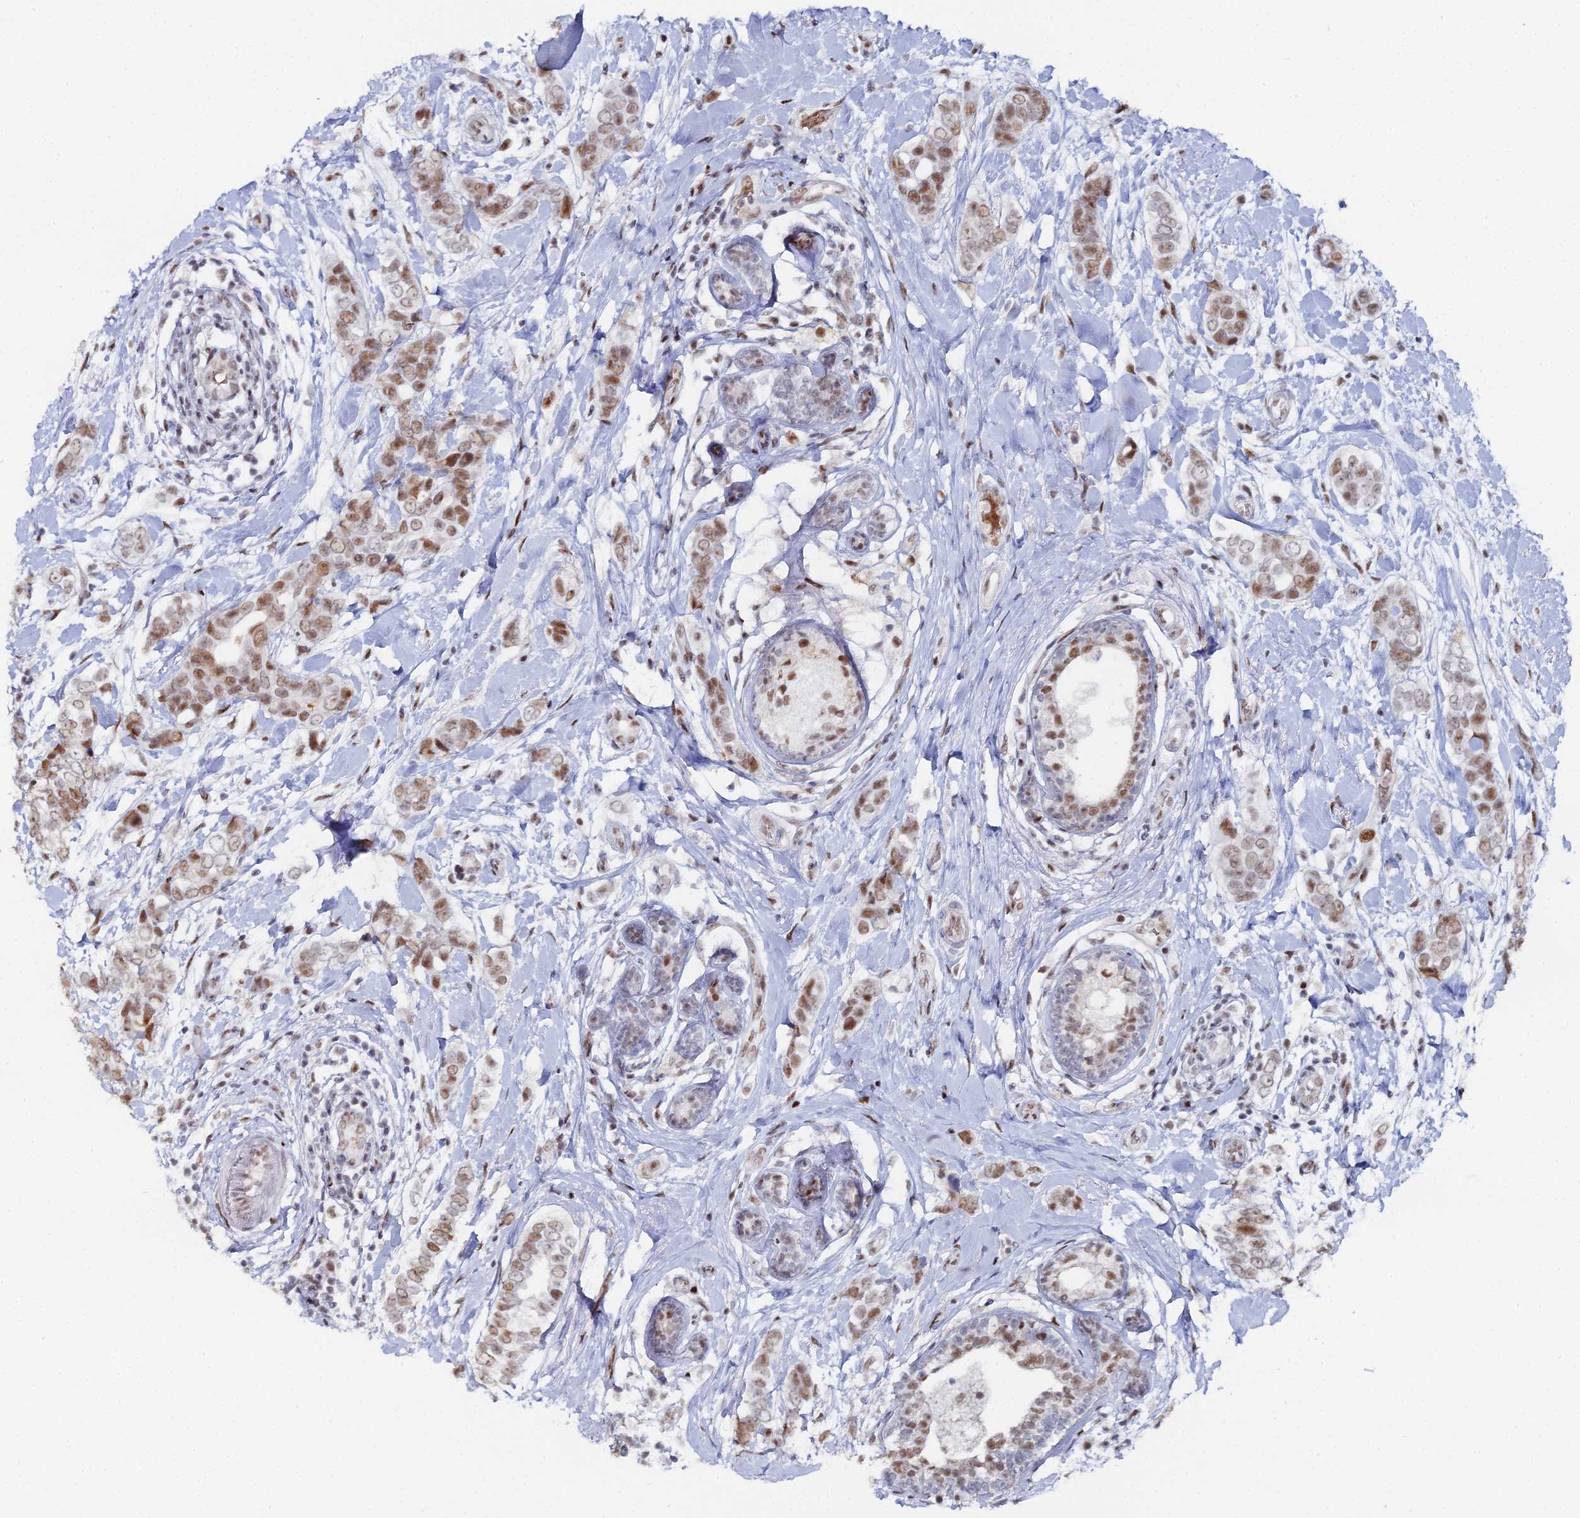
{"staining": {"intensity": "moderate", "quantity": ">75%", "location": "nuclear"}, "tissue": "breast cancer", "cell_type": "Tumor cells", "image_type": "cancer", "snomed": [{"axis": "morphology", "description": "Lobular carcinoma"}, {"axis": "topography", "description": "Breast"}], "caption": "Protein staining by immunohistochemistry reveals moderate nuclear positivity in approximately >75% of tumor cells in lobular carcinoma (breast). The staining was performed using DAB to visualize the protein expression in brown, while the nuclei were stained in blue with hematoxylin (Magnification: 20x).", "gene": "GSC2", "patient": {"sex": "female", "age": 51}}